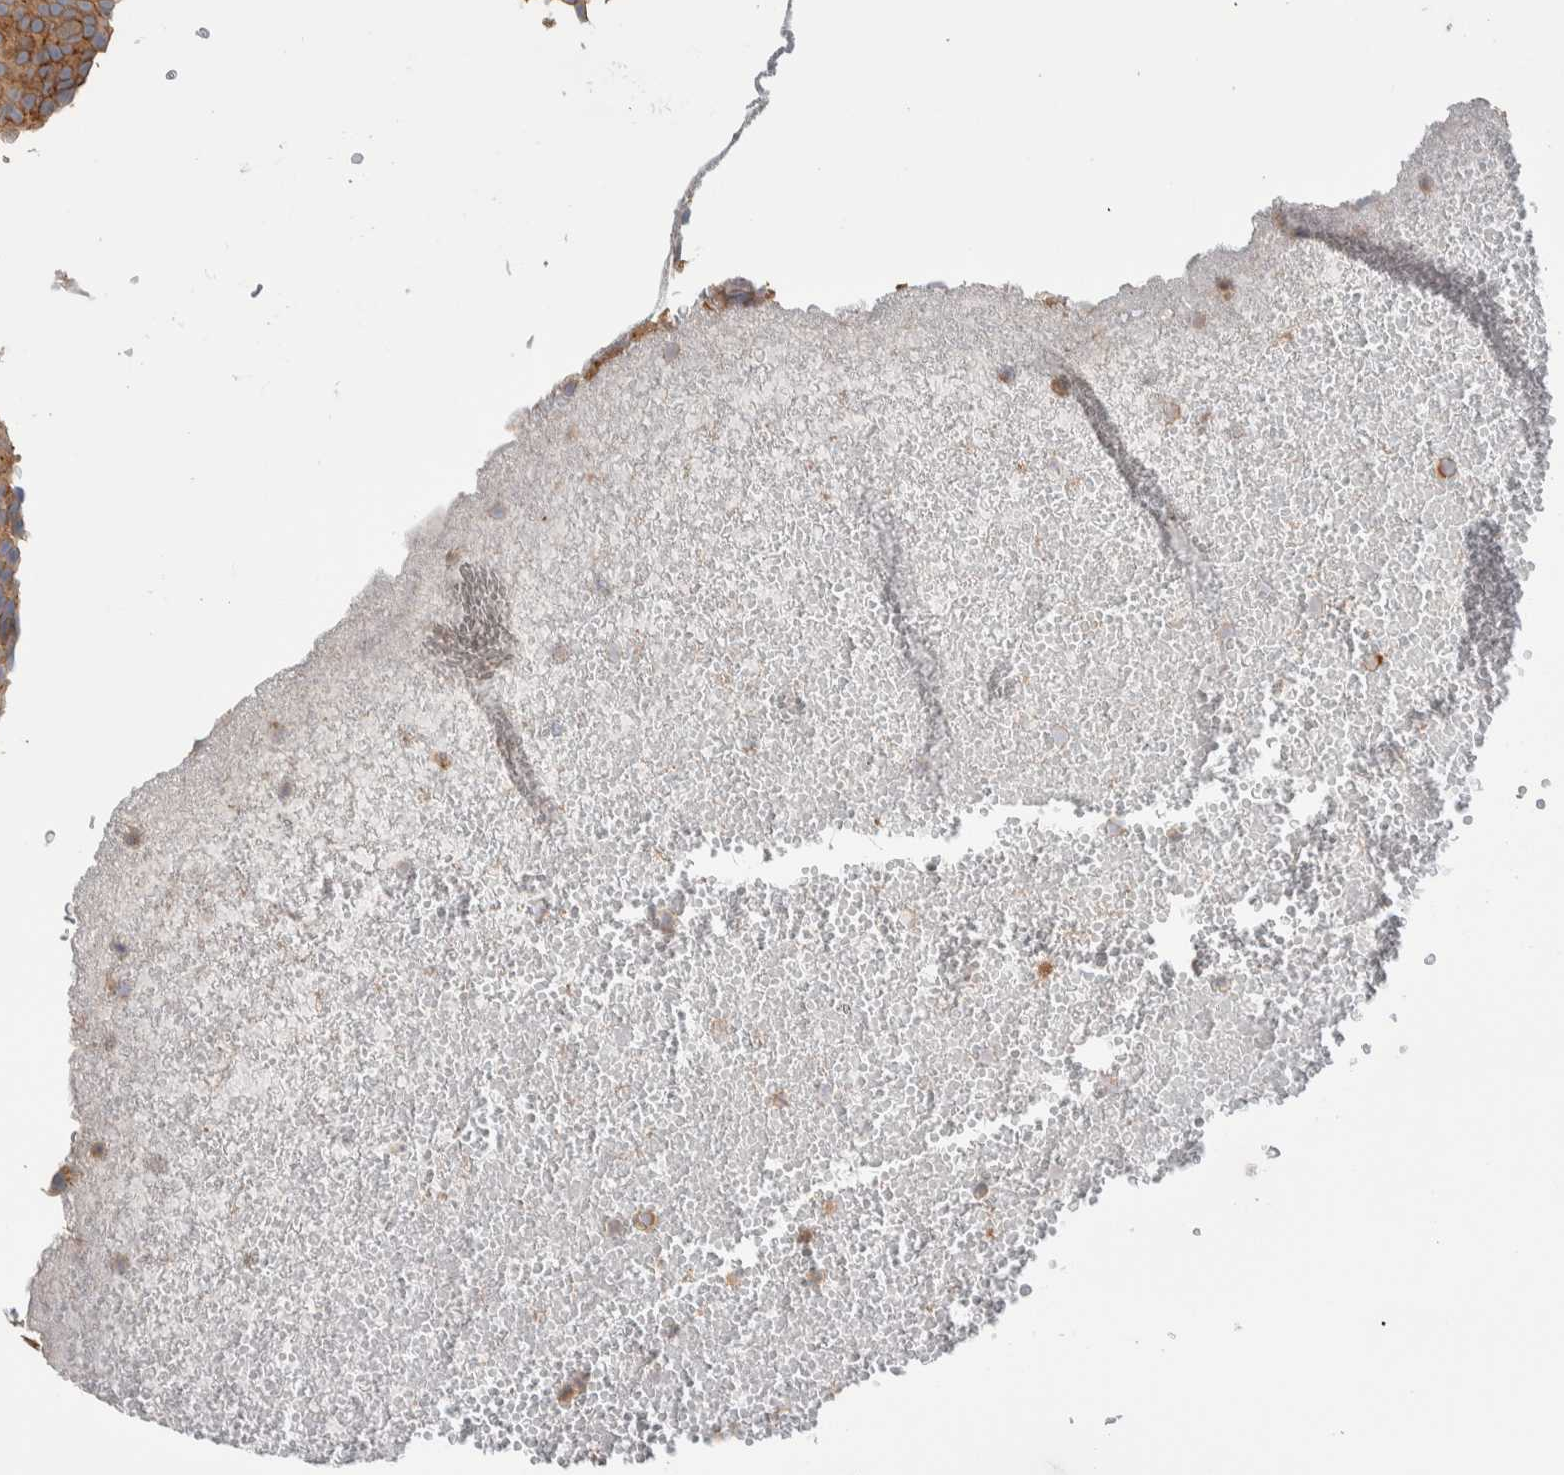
{"staining": {"intensity": "moderate", "quantity": ">75%", "location": "cytoplasmic/membranous"}, "tissue": "urothelial cancer", "cell_type": "Tumor cells", "image_type": "cancer", "snomed": [{"axis": "morphology", "description": "Urothelial carcinoma, Low grade"}, {"axis": "topography", "description": "Urinary bladder"}], "caption": "Immunohistochemistry (IHC) micrograph of urothelial cancer stained for a protein (brown), which displays medium levels of moderate cytoplasmic/membranous staining in approximately >75% of tumor cells.", "gene": "MPRIP", "patient": {"sex": "male", "age": 78}}